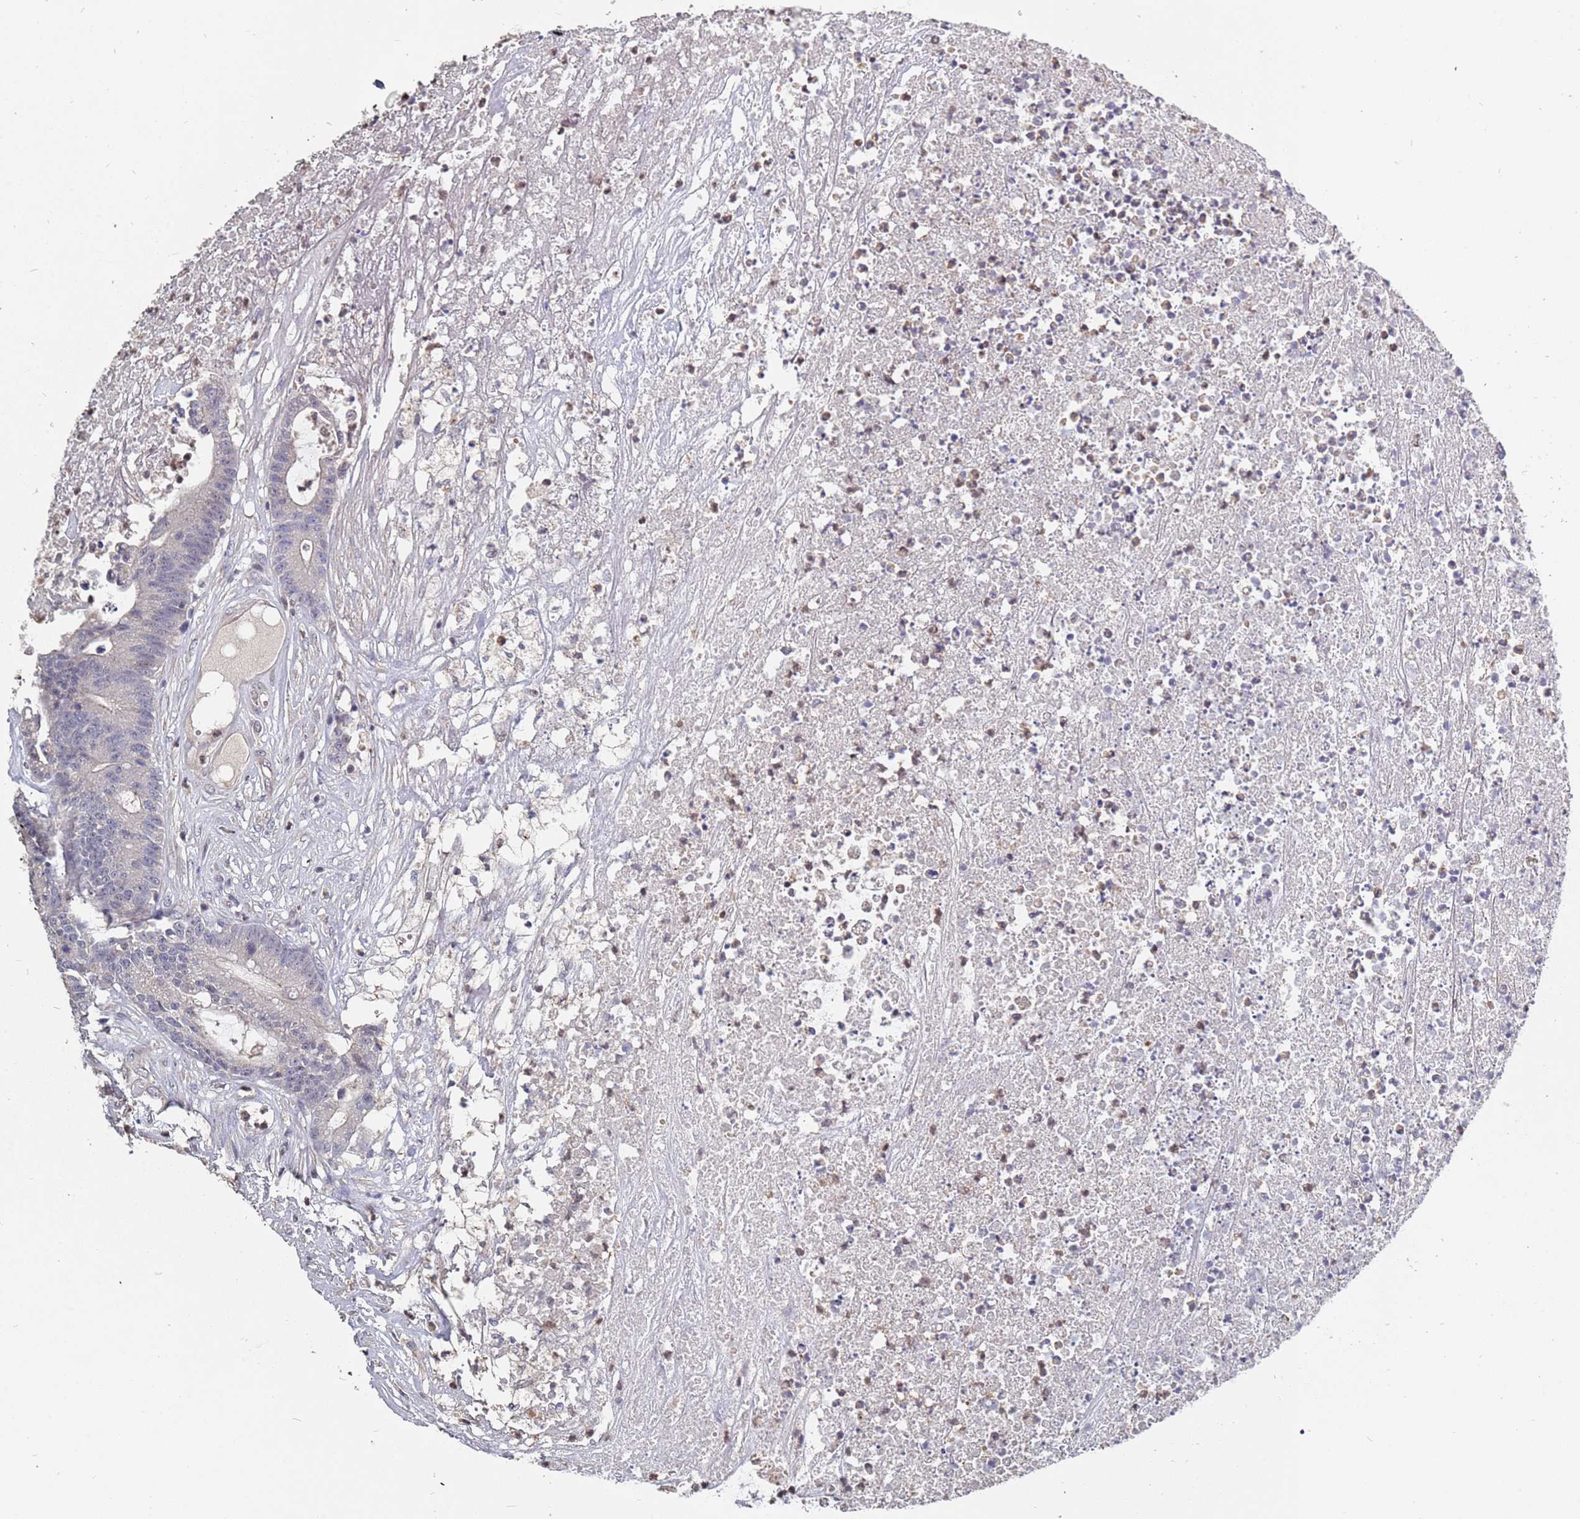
{"staining": {"intensity": "negative", "quantity": "none", "location": "none"}, "tissue": "colorectal cancer", "cell_type": "Tumor cells", "image_type": "cancer", "snomed": [{"axis": "morphology", "description": "Adenocarcinoma, NOS"}, {"axis": "topography", "description": "Colon"}], "caption": "Photomicrograph shows no significant protein expression in tumor cells of adenocarcinoma (colorectal).", "gene": "TCEANC2", "patient": {"sex": "female", "age": 84}}